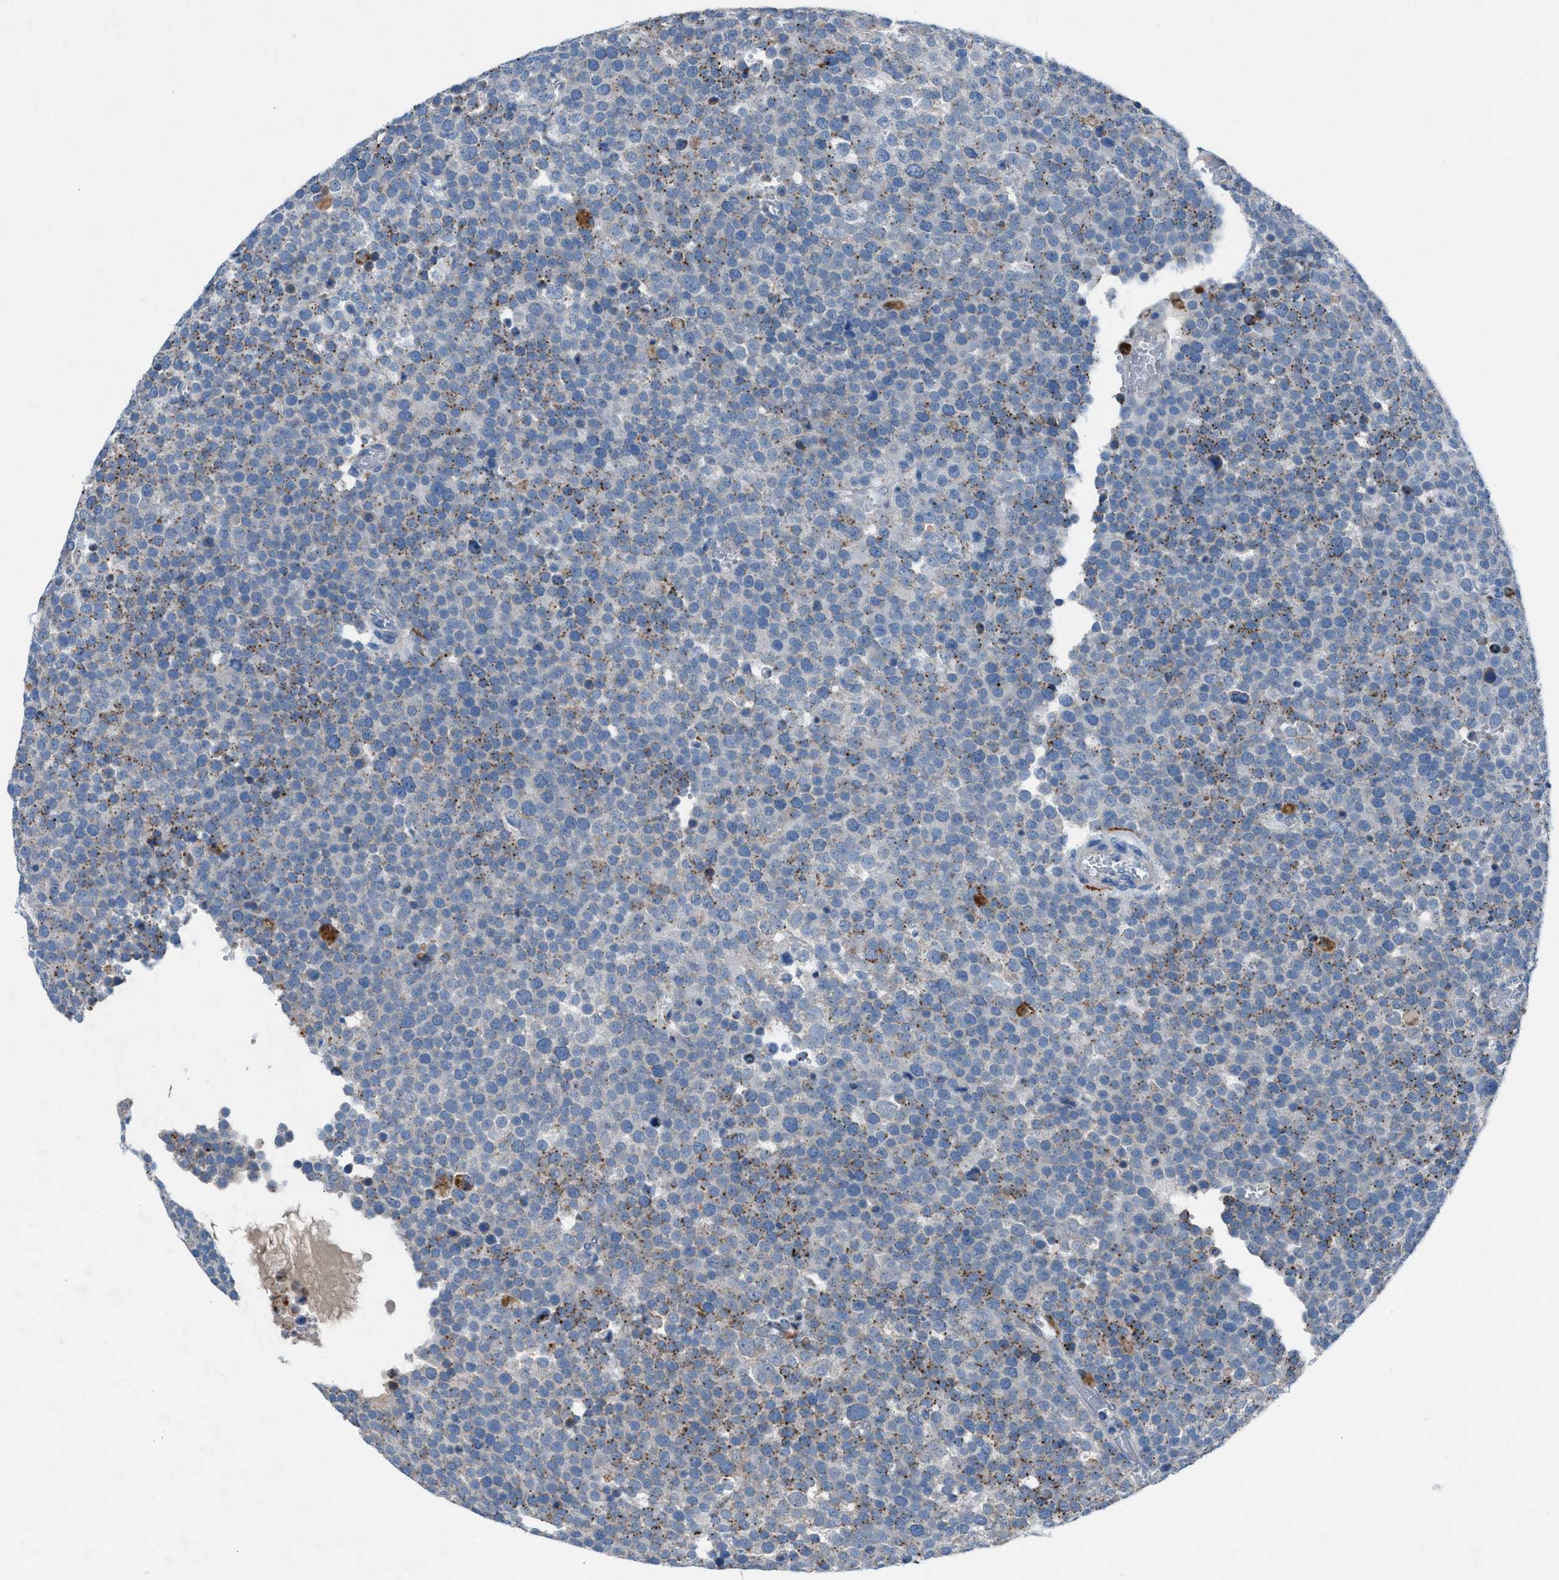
{"staining": {"intensity": "weak", "quantity": "25%-75%", "location": "cytoplasmic/membranous"}, "tissue": "testis cancer", "cell_type": "Tumor cells", "image_type": "cancer", "snomed": [{"axis": "morphology", "description": "Normal tissue, NOS"}, {"axis": "morphology", "description": "Seminoma, NOS"}, {"axis": "topography", "description": "Testis"}], "caption": "There is low levels of weak cytoplasmic/membranous expression in tumor cells of testis cancer (seminoma), as demonstrated by immunohistochemical staining (brown color).", "gene": "CD1B", "patient": {"sex": "male", "age": 71}}